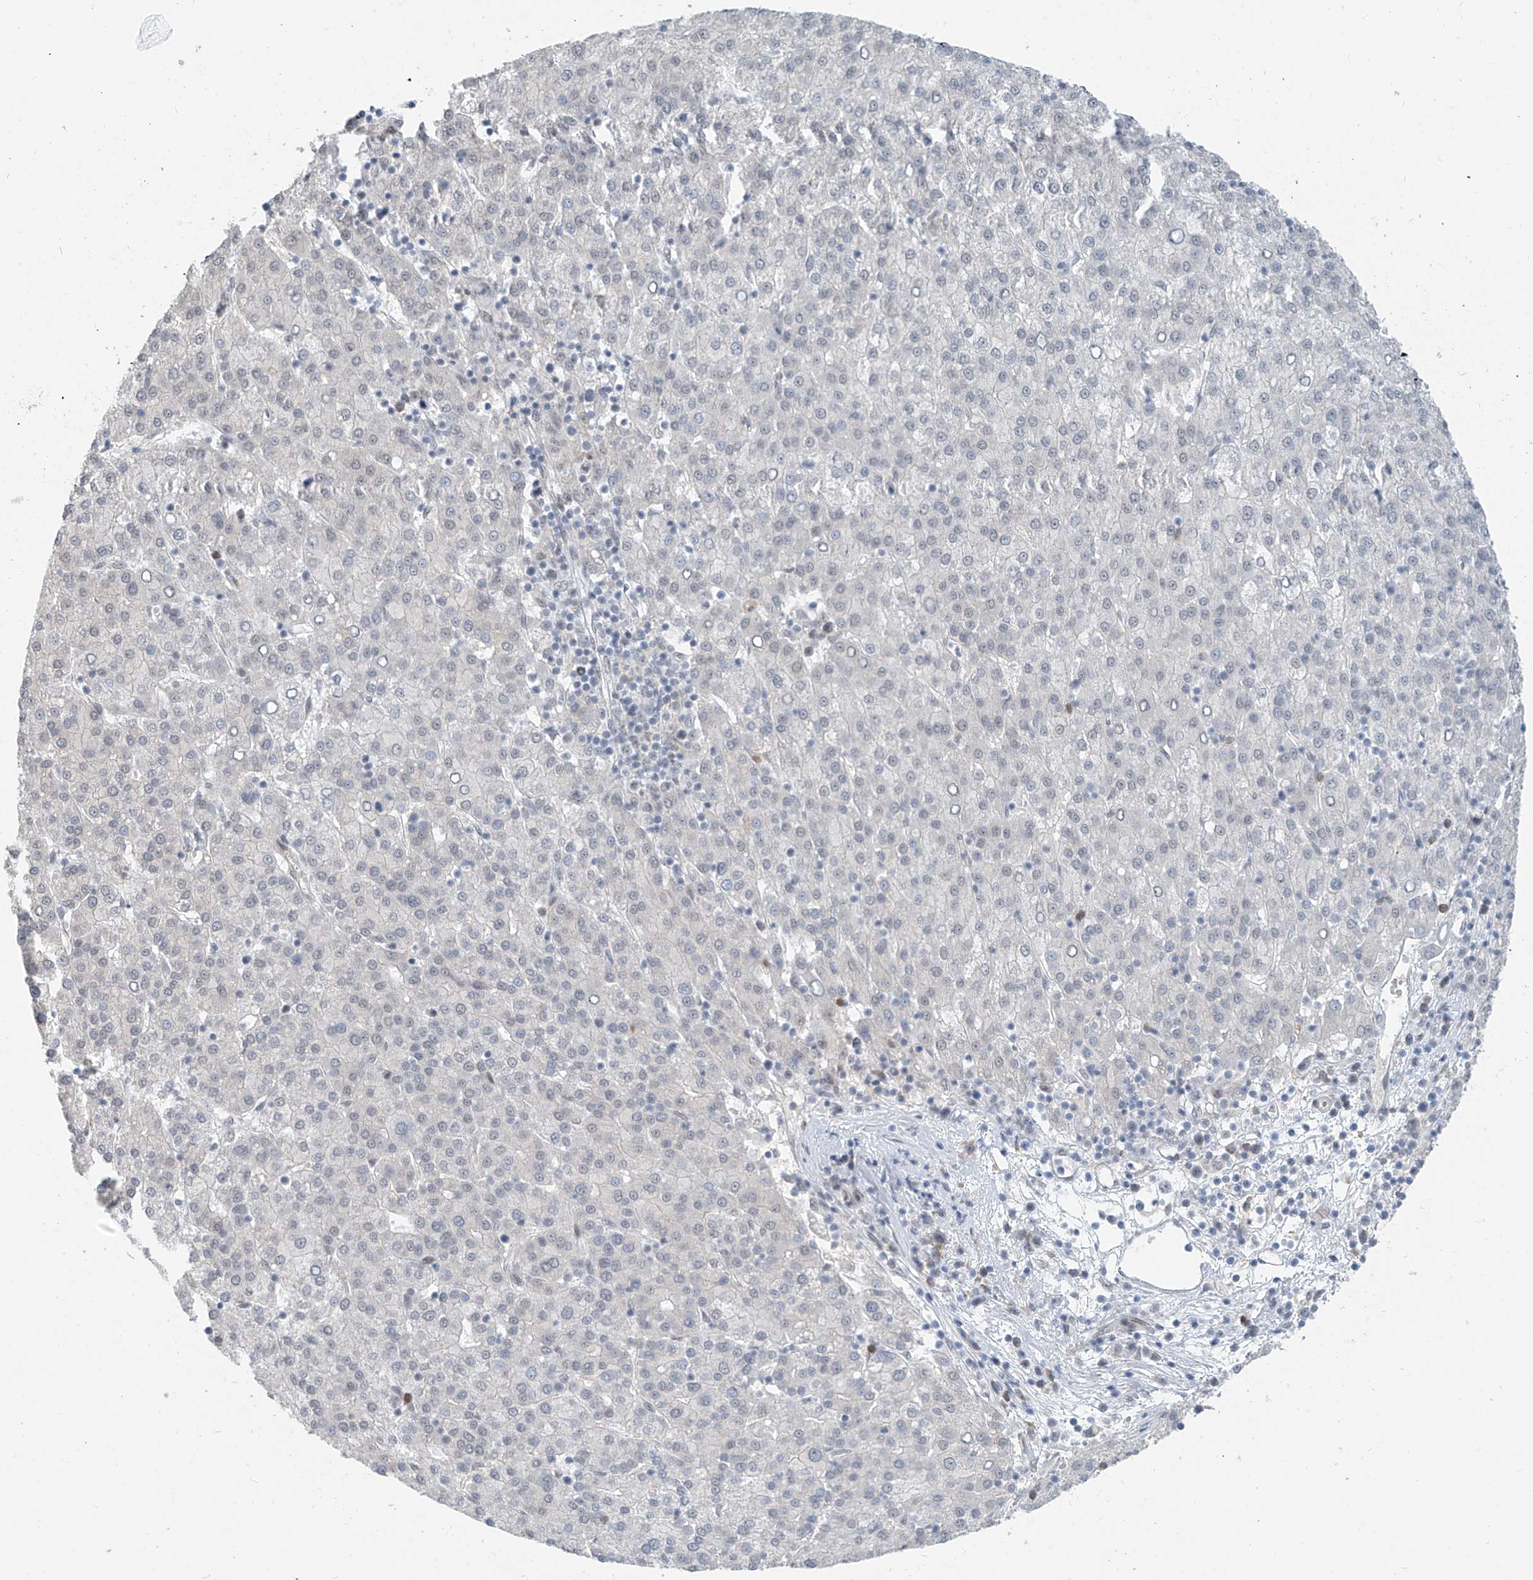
{"staining": {"intensity": "negative", "quantity": "none", "location": "none"}, "tissue": "liver cancer", "cell_type": "Tumor cells", "image_type": "cancer", "snomed": [{"axis": "morphology", "description": "Carcinoma, Hepatocellular, NOS"}, {"axis": "topography", "description": "Liver"}], "caption": "This image is of liver cancer (hepatocellular carcinoma) stained with IHC to label a protein in brown with the nuclei are counter-stained blue. There is no staining in tumor cells.", "gene": "MCM9", "patient": {"sex": "female", "age": 58}}